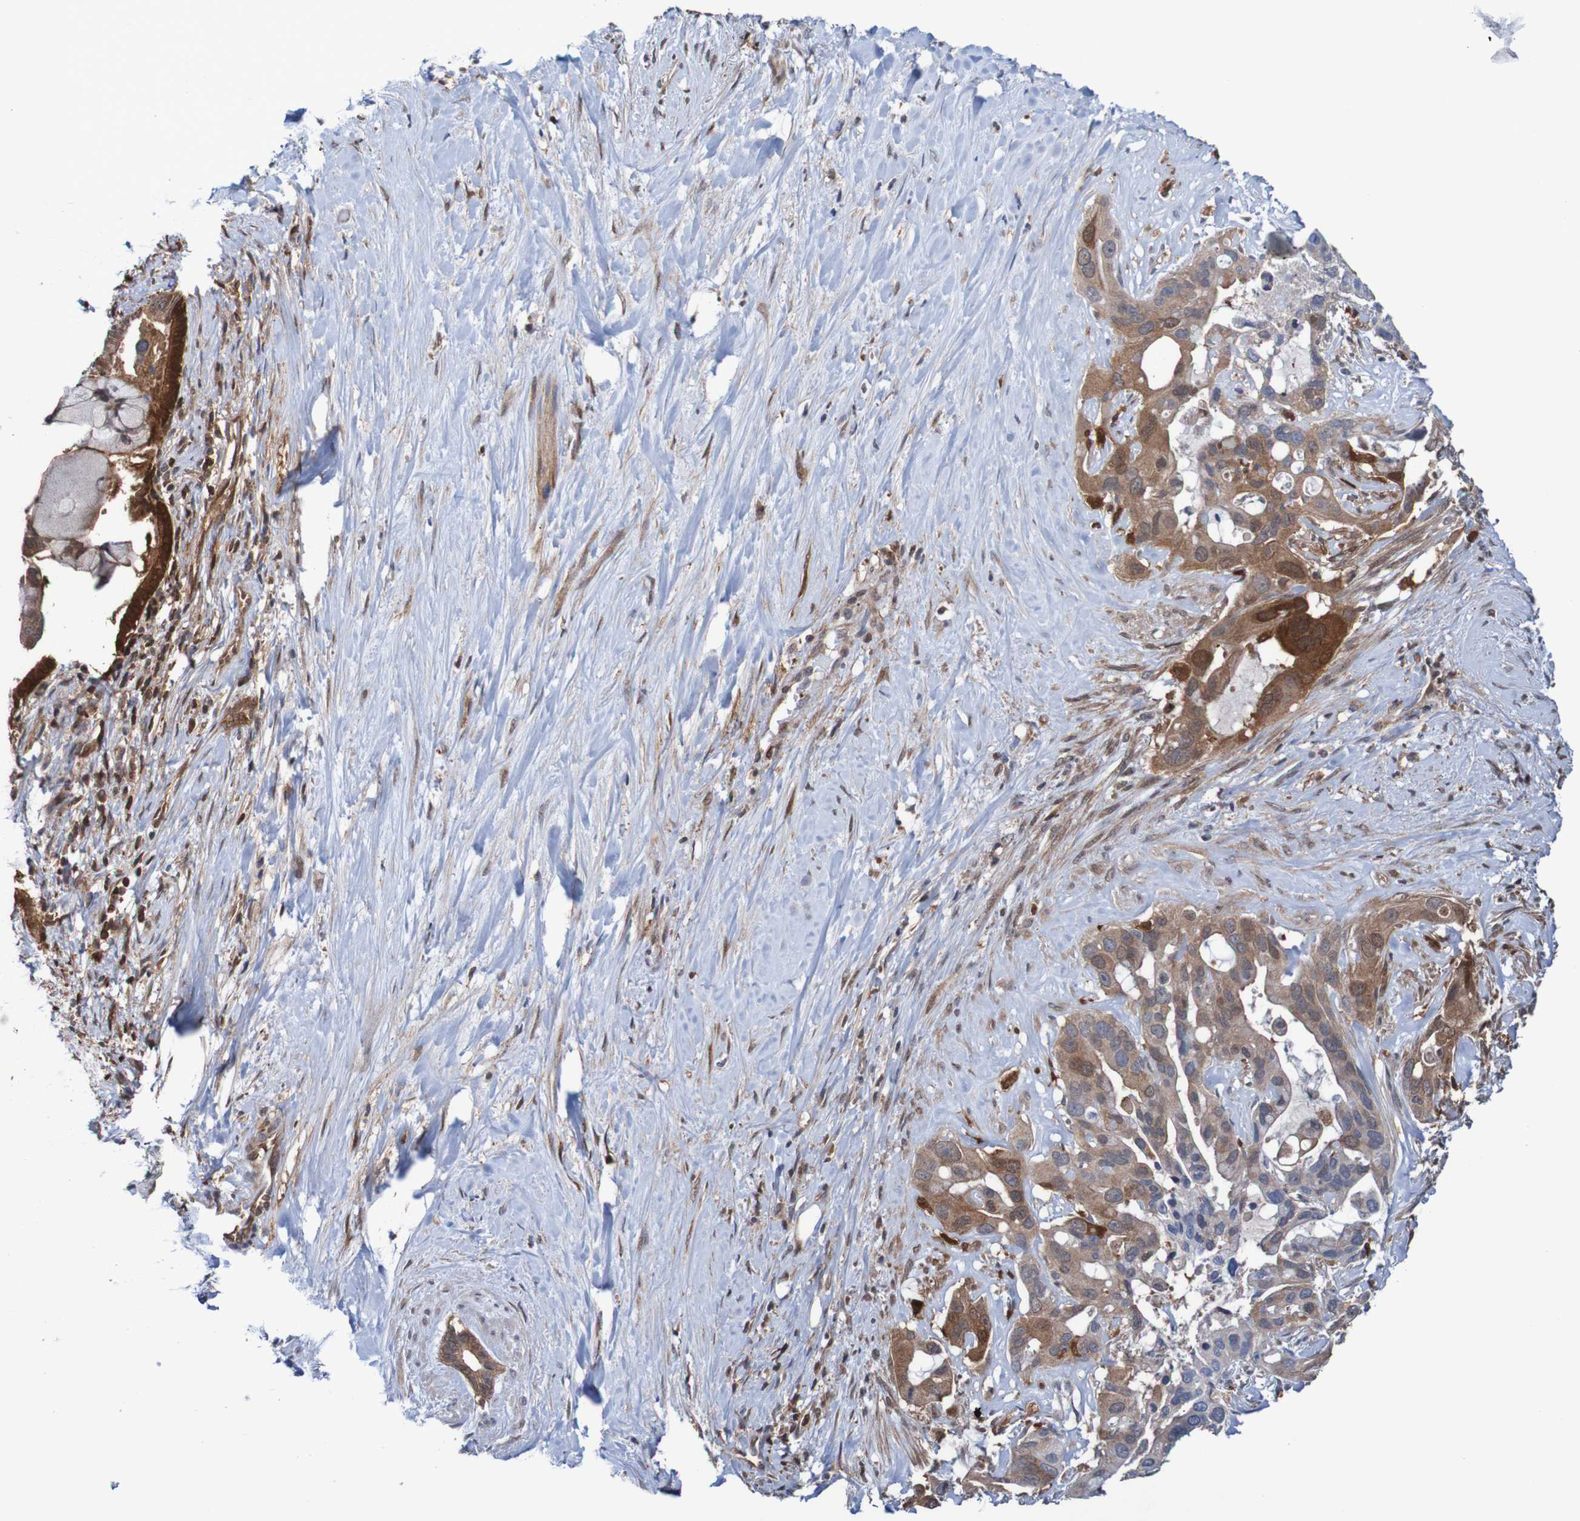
{"staining": {"intensity": "moderate", "quantity": ">75%", "location": "cytoplasmic/membranous"}, "tissue": "liver cancer", "cell_type": "Tumor cells", "image_type": "cancer", "snomed": [{"axis": "morphology", "description": "Cholangiocarcinoma"}, {"axis": "topography", "description": "Liver"}], "caption": "Liver cancer stained with IHC displays moderate cytoplasmic/membranous expression in approximately >75% of tumor cells. The staining was performed using DAB (3,3'-diaminobenzidine), with brown indicating positive protein expression. Nuclei are stained blue with hematoxylin.", "gene": "RIGI", "patient": {"sex": "female", "age": 65}}